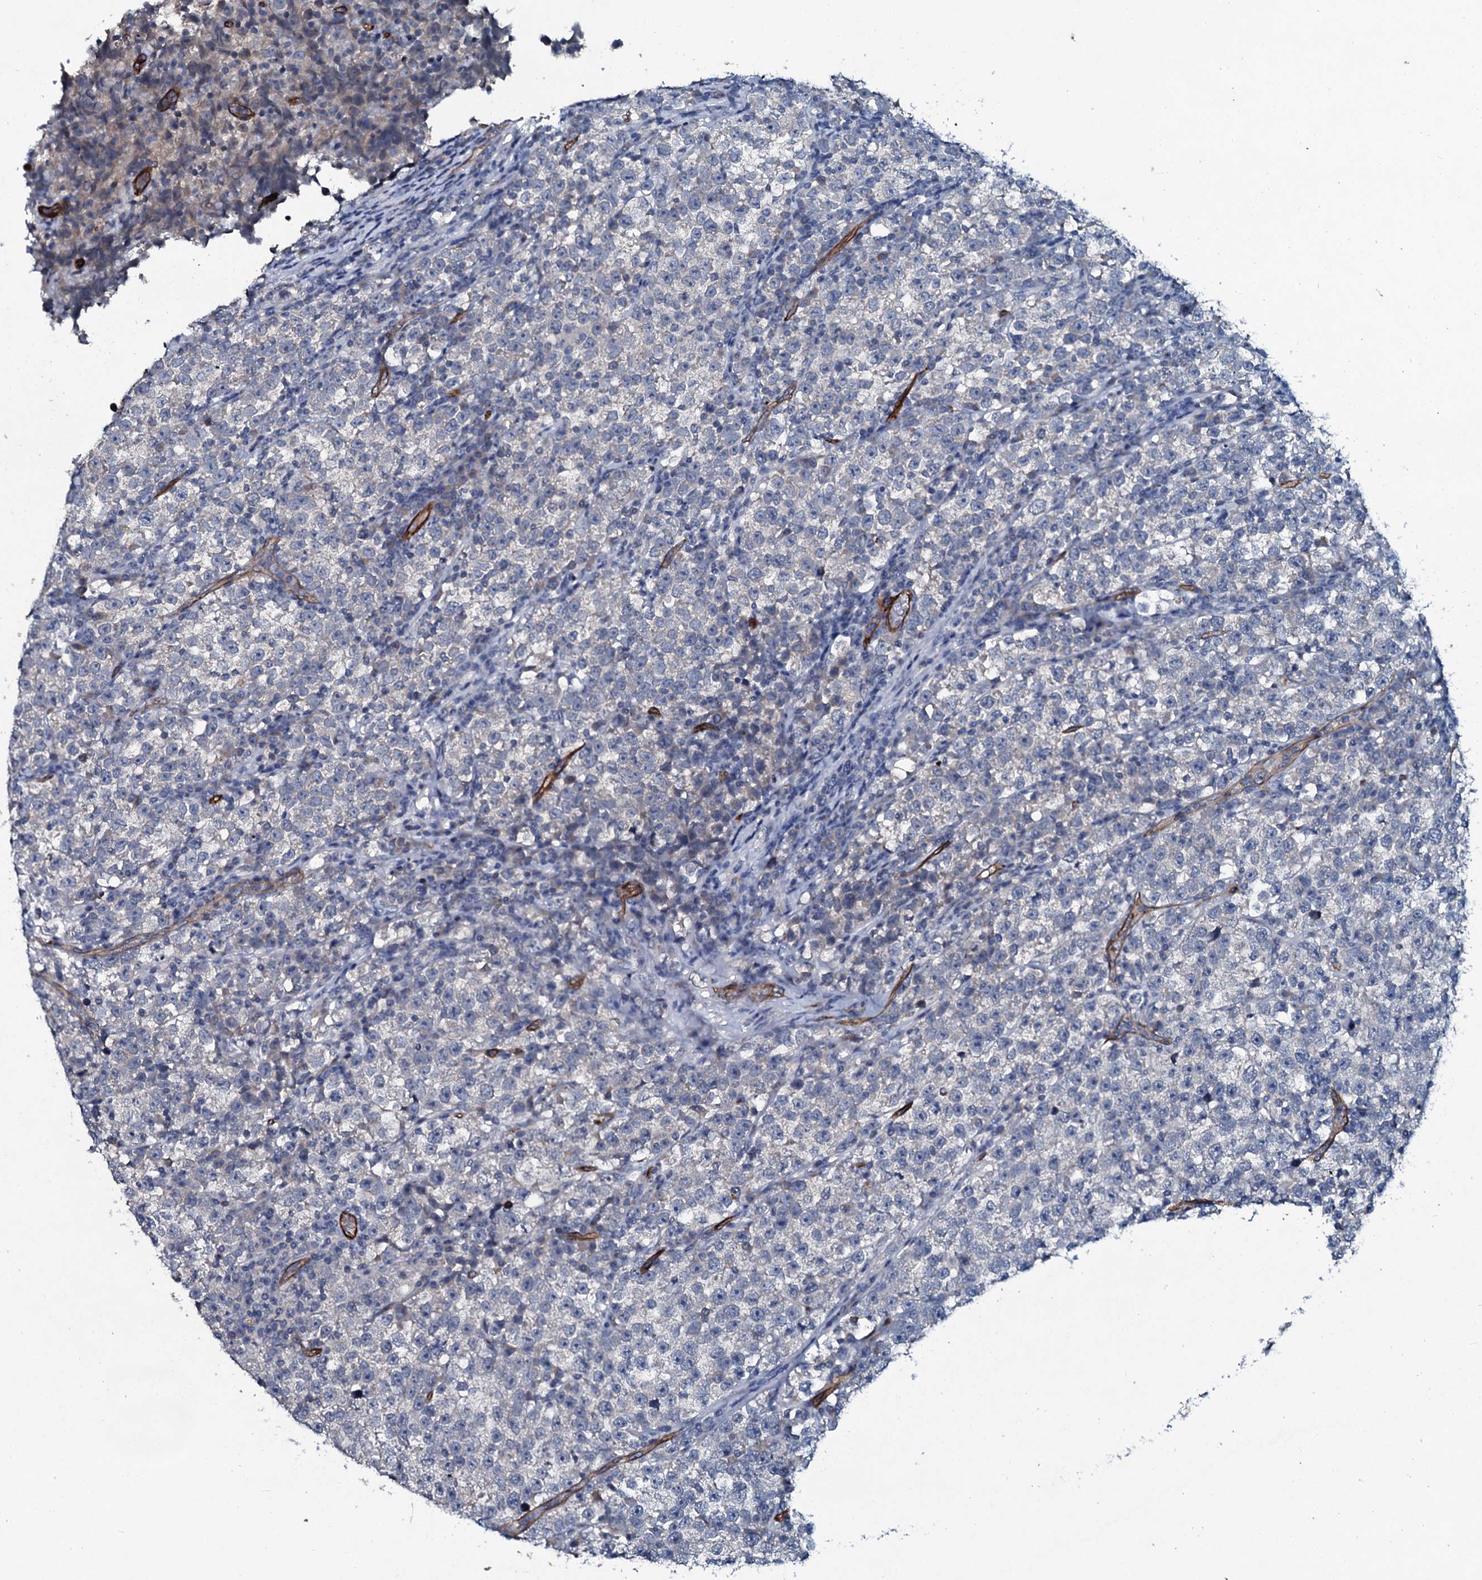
{"staining": {"intensity": "negative", "quantity": "none", "location": "none"}, "tissue": "testis cancer", "cell_type": "Tumor cells", "image_type": "cancer", "snomed": [{"axis": "morphology", "description": "Normal tissue, NOS"}, {"axis": "morphology", "description": "Seminoma, NOS"}, {"axis": "topography", "description": "Testis"}], "caption": "The immunohistochemistry micrograph has no significant staining in tumor cells of testis seminoma tissue. The staining is performed using DAB brown chromogen with nuclei counter-stained in using hematoxylin.", "gene": "CLEC14A", "patient": {"sex": "male", "age": 43}}